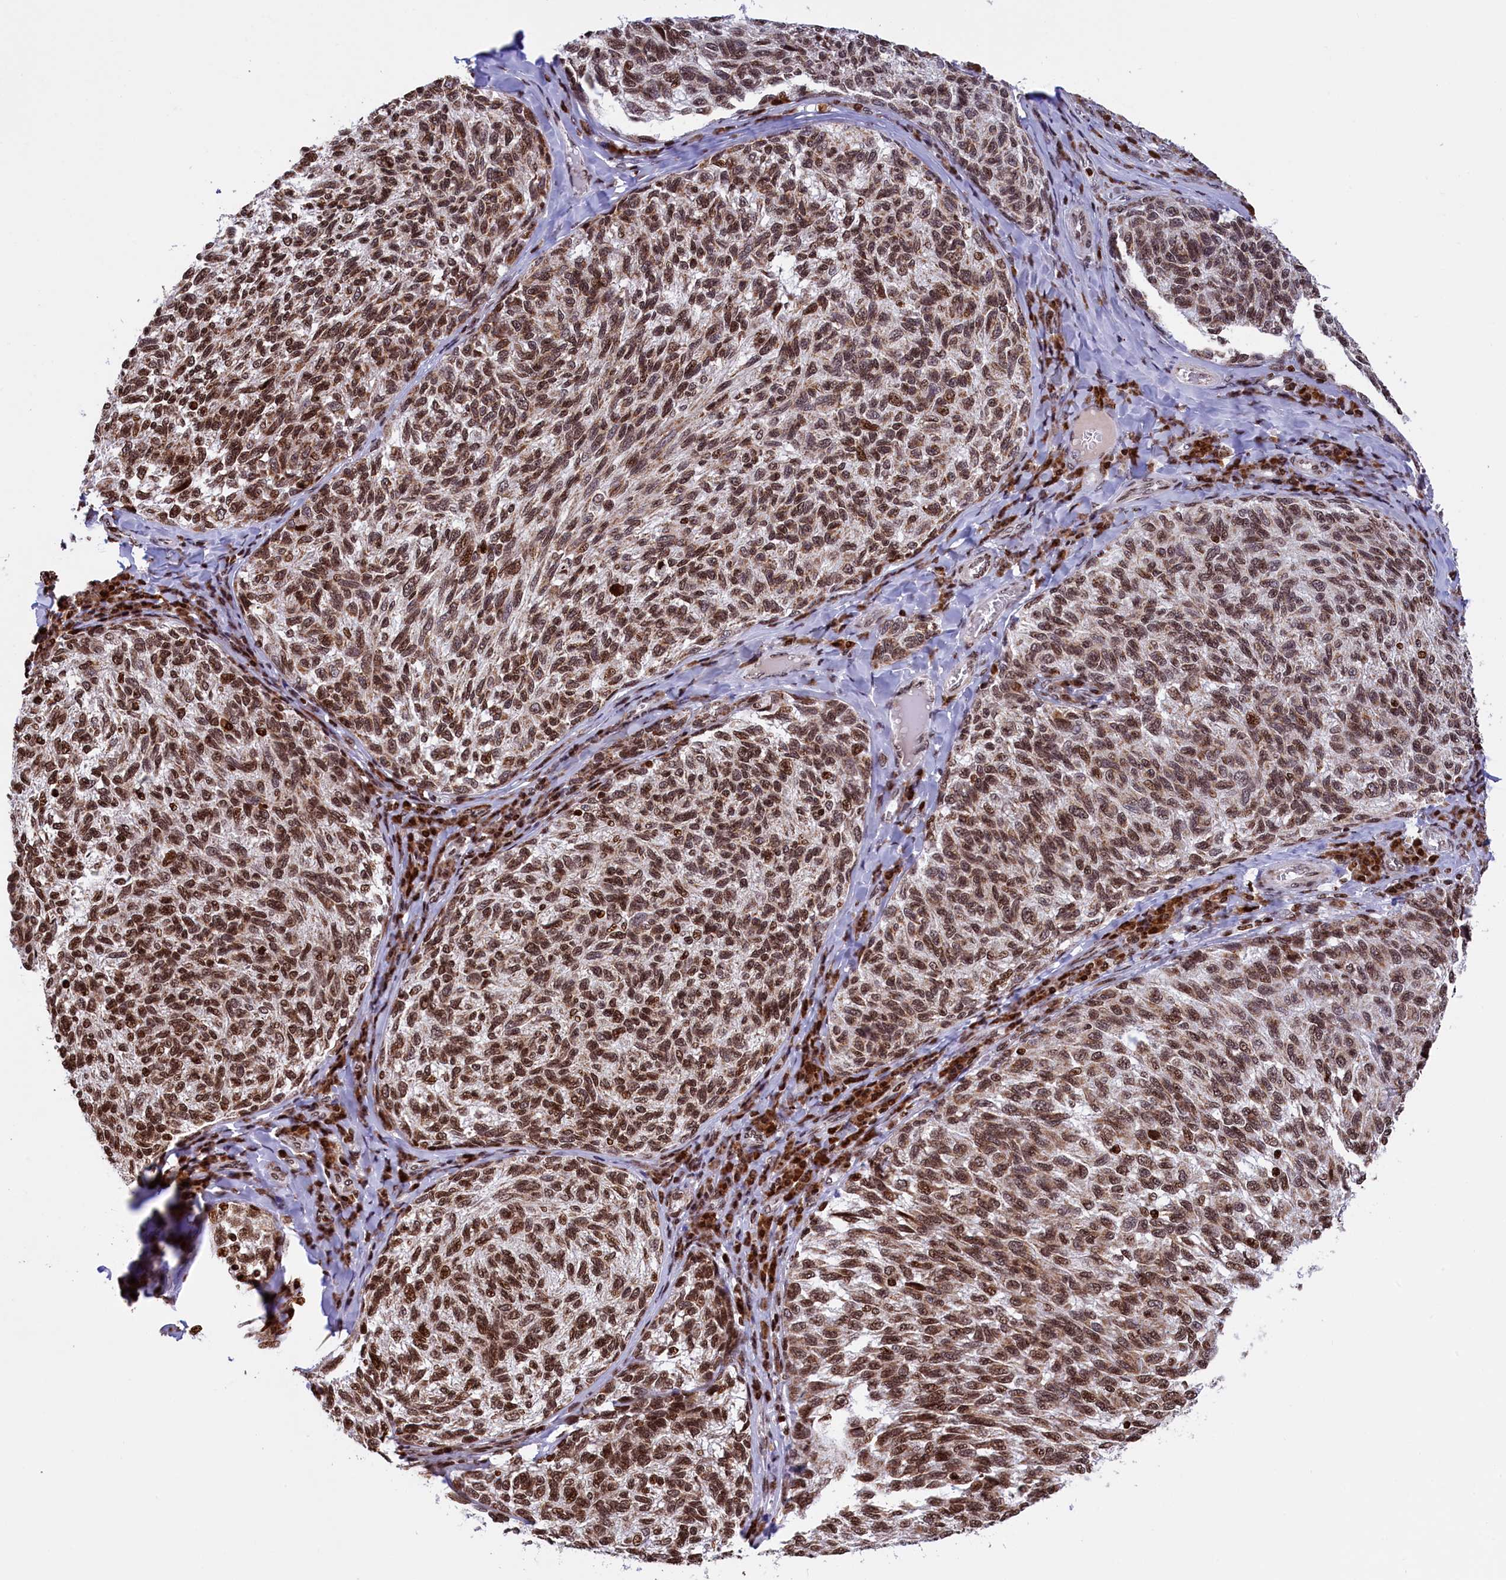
{"staining": {"intensity": "moderate", "quantity": ">75%", "location": "nuclear"}, "tissue": "melanoma", "cell_type": "Tumor cells", "image_type": "cancer", "snomed": [{"axis": "morphology", "description": "Malignant melanoma, NOS"}, {"axis": "topography", "description": "Skin"}], "caption": "Immunohistochemistry (IHC) photomicrograph of neoplastic tissue: melanoma stained using immunohistochemistry (IHC) displays medium levels of moderate protein expression localized specifically in the nuclear of tumor cells, appearing as a nuclear brown color.", "gene": "TIMM29", "patient": {"sex": "female", "age": 73}}